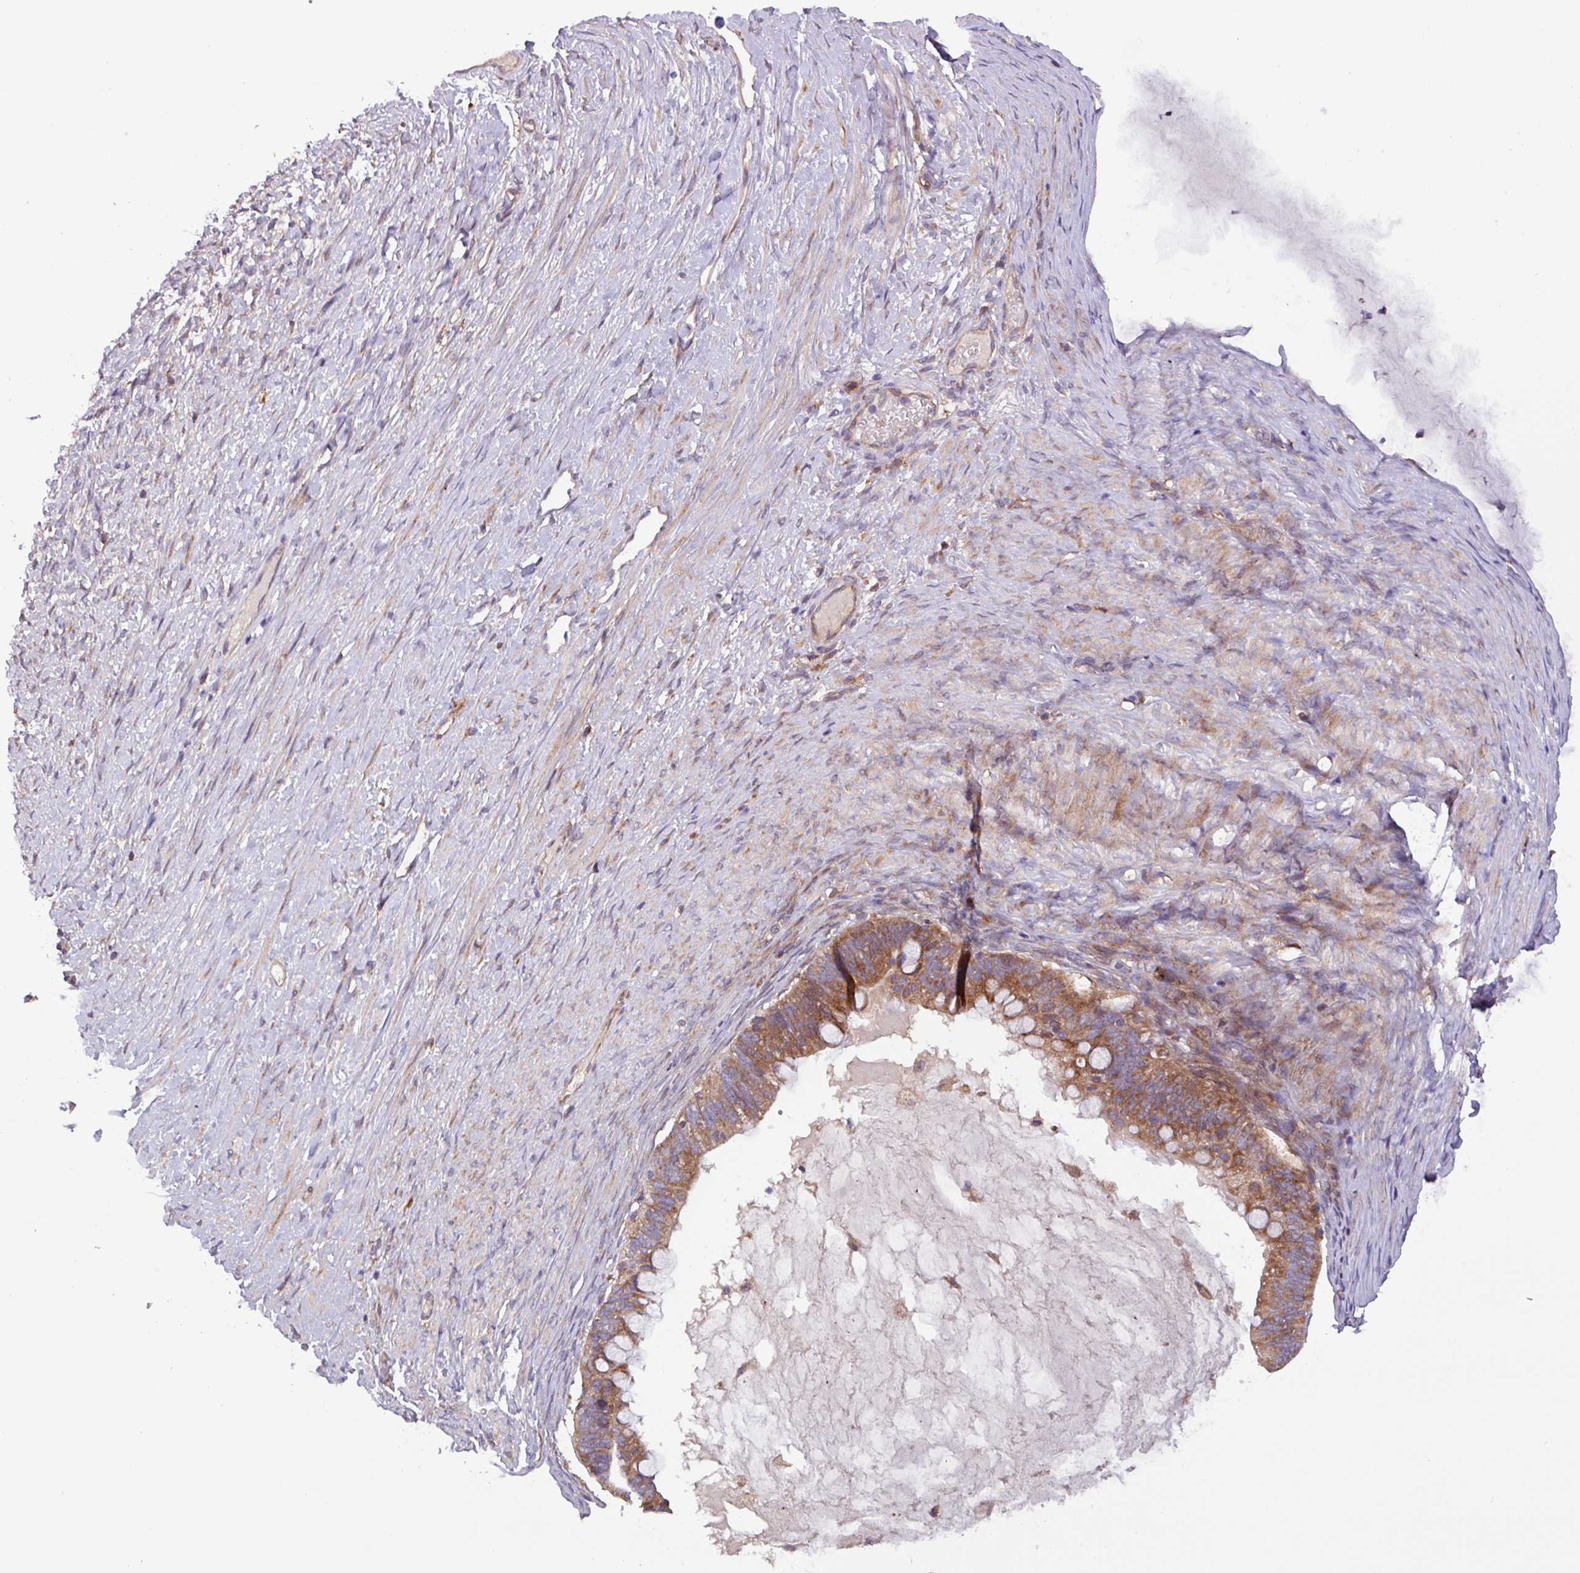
{"staining": {"intensity": "moderate", "quantity": ">75%", "location": "cytoplasmic/membranous"}, "tissue": "ovarian cancer", "cell_type": "Tumor cells", "image_type": "cancer", "snomed": [{"axis": "morphology", "description": "Cystadenocarcinoma, mucinous, NOS"}, {"axis": "topography", "description": "Ovary"}], "caption": "Ovarian mucinous cystadenocarcinoma was stained to show a protein in brown. There is medium levels of moderate cytoplasmic/membranous staining in about >75% of tumor cells. (DAB (3,3'-diaminobenzidine) = brown stain, brightfield microscopy at high magnification).", "gene": "PTPRQ", "patient": {"sex": "female", "age": 61}}